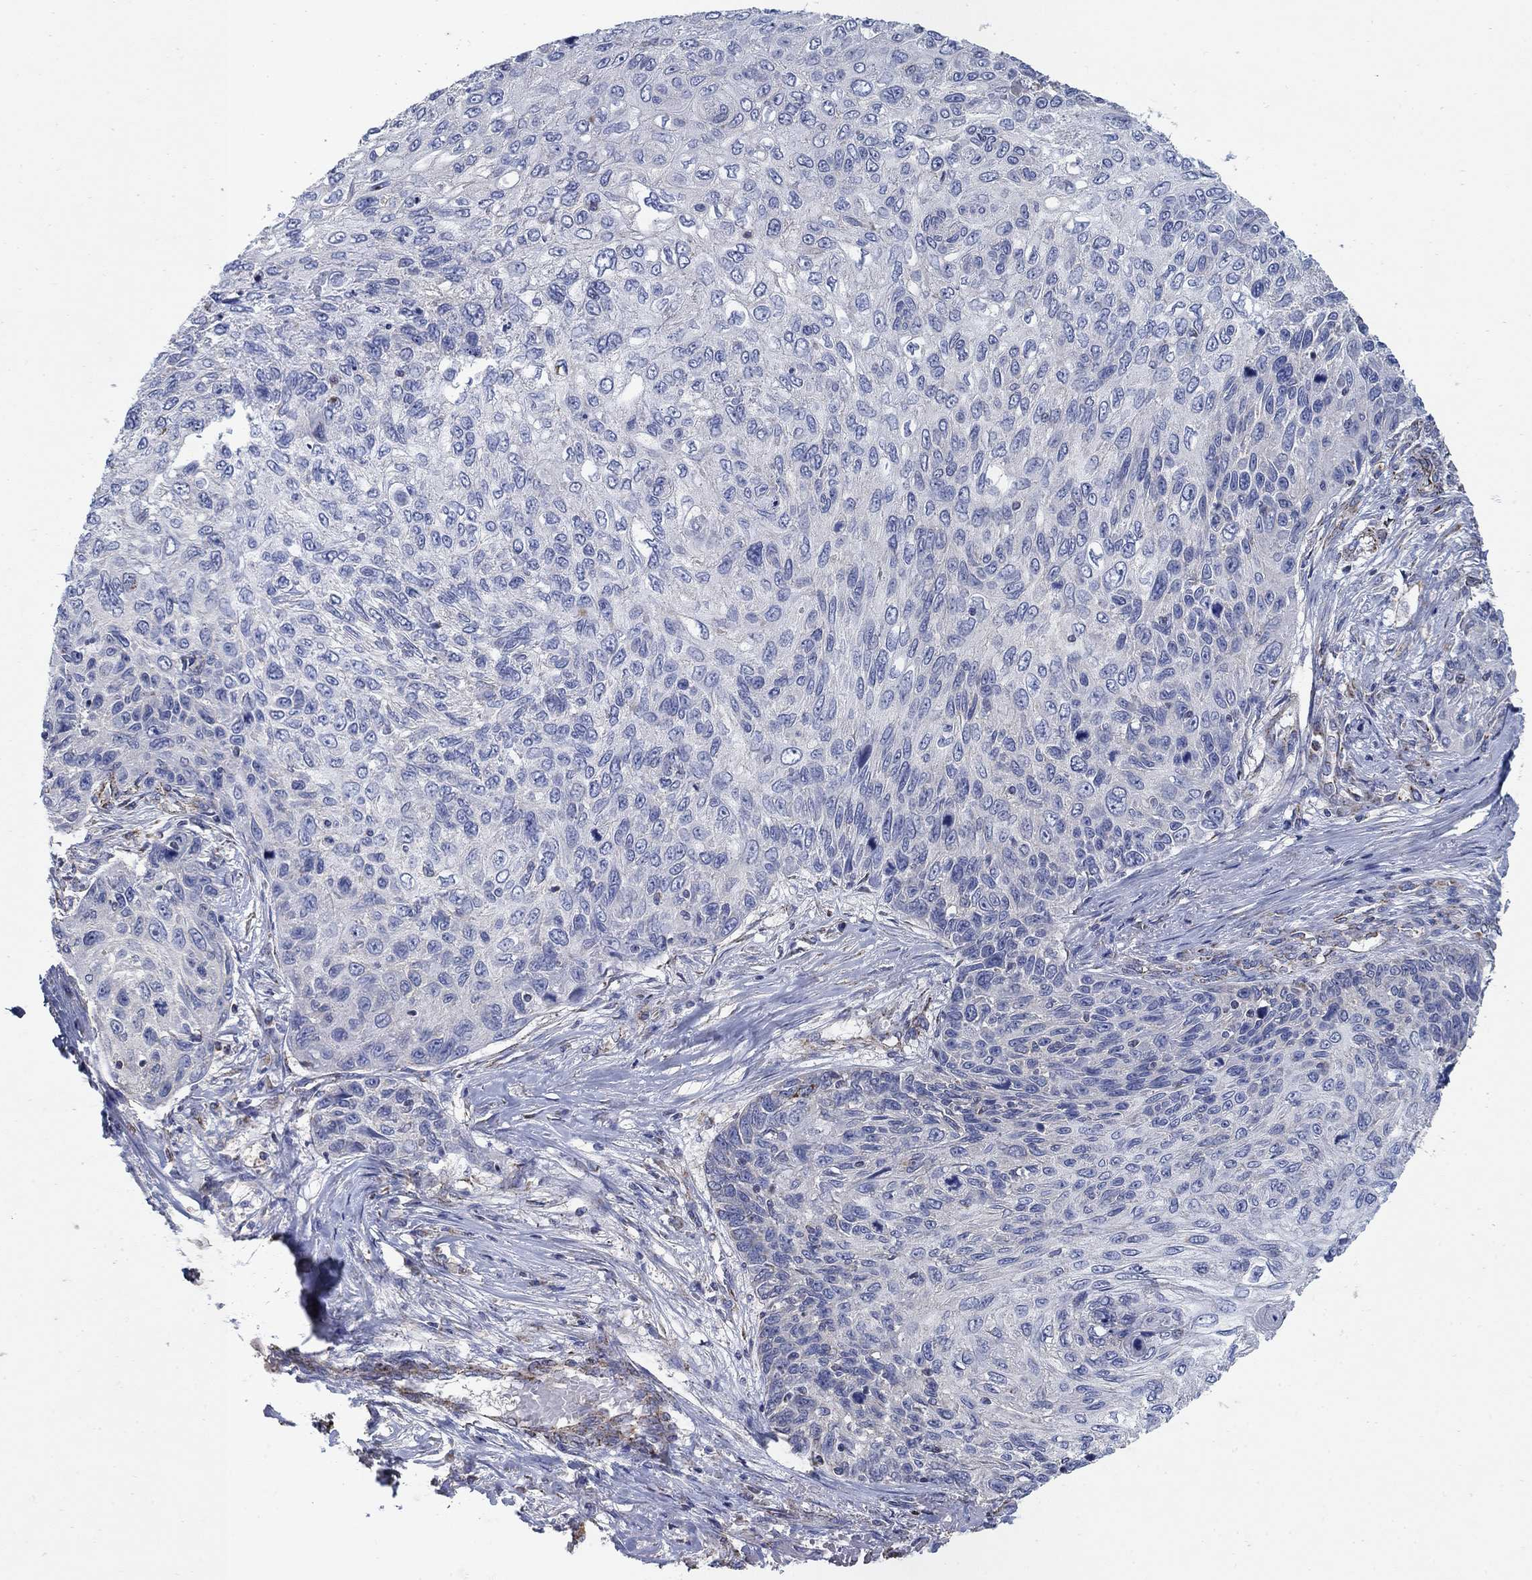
{"staining": {"intensity": "negative", "quantity": "none", "location": "none"}, "tissue": "skin cancer", "cell_type": "Tumor cells", "image_type": "cancer", "snomed": [{"axis": "morphology", "description": "Squamous cell carcinoma, NOS"}, {"axis": "topography", "description": "Skin"}], "caption": "Immunohistochemistry image of skin cancer stained for a protein (brown), which demonstrates no expression in tumor cells. (DAB (3,3'-diaminobenzidine) immunohistochemistry (IHC) with hematoxylin counter stain).", "gene": "PNPLA2", "patient": {"sex": "male", "age": 92}}